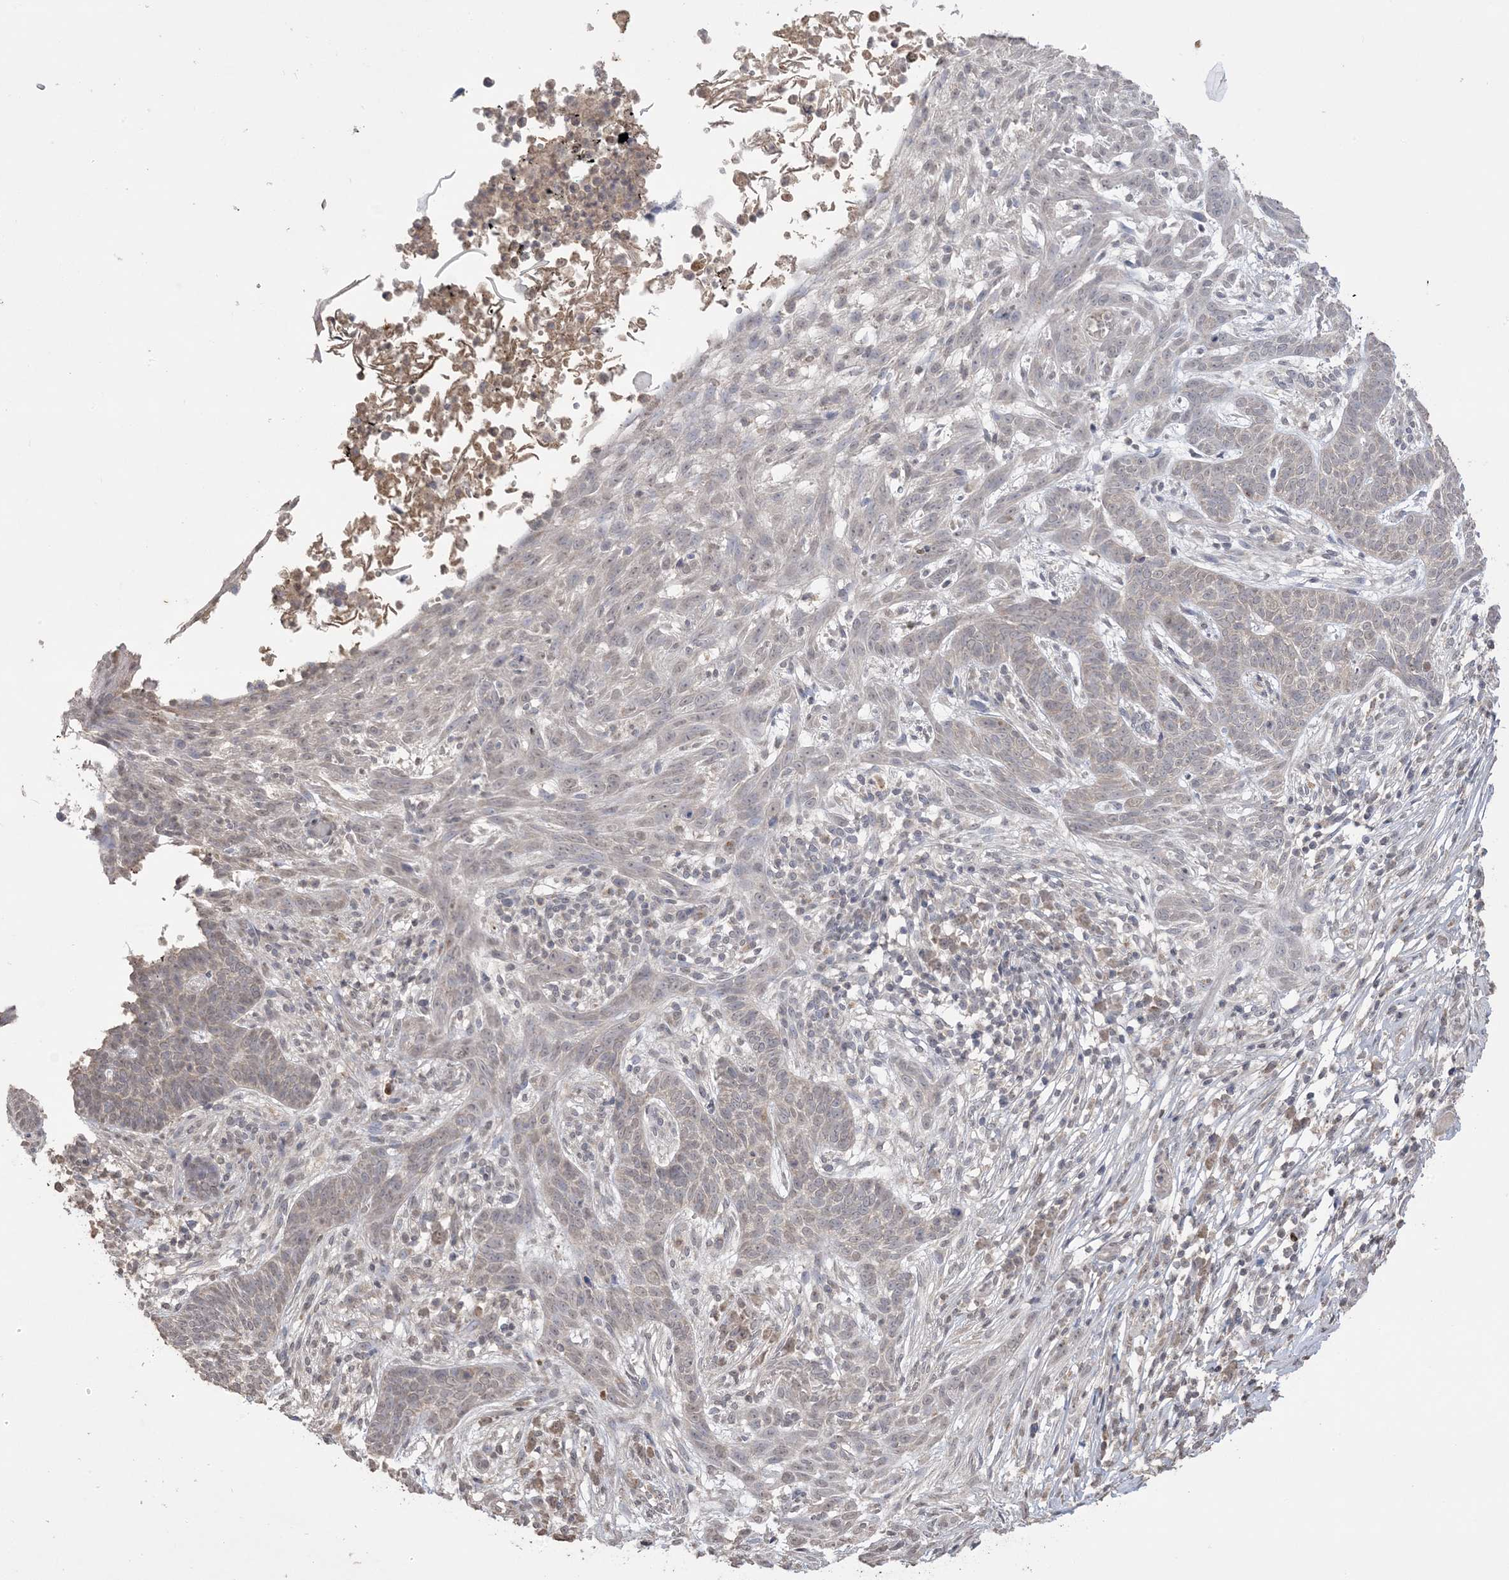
{"staining": {"intensity": "weak", "quantity": "25%-75%", "location": "cytoplasmic/membranous,nuclear"}, "tissue": "skin cancer", "cell_type": "Tumor cells", "image_type": "cancer", "snomed": [{"axis": "morphology", "description": "Normal tissue, NOS"}, {"axis": "morphology", "description": "Basal cell carcinoma"}, {"axis": "topography", "description": "Skin"}], "caption": "Tumor cells show low levels of weak cytoplasmic/membranous and nuclear staining in about 25%-75% of cells in human skin cancer (basal cell carcinoma). (DAB = brown stain, brightfield microscopy at high magnification).", "gene": "XRN1", "patient": {"sex": "male", "age": 64}}